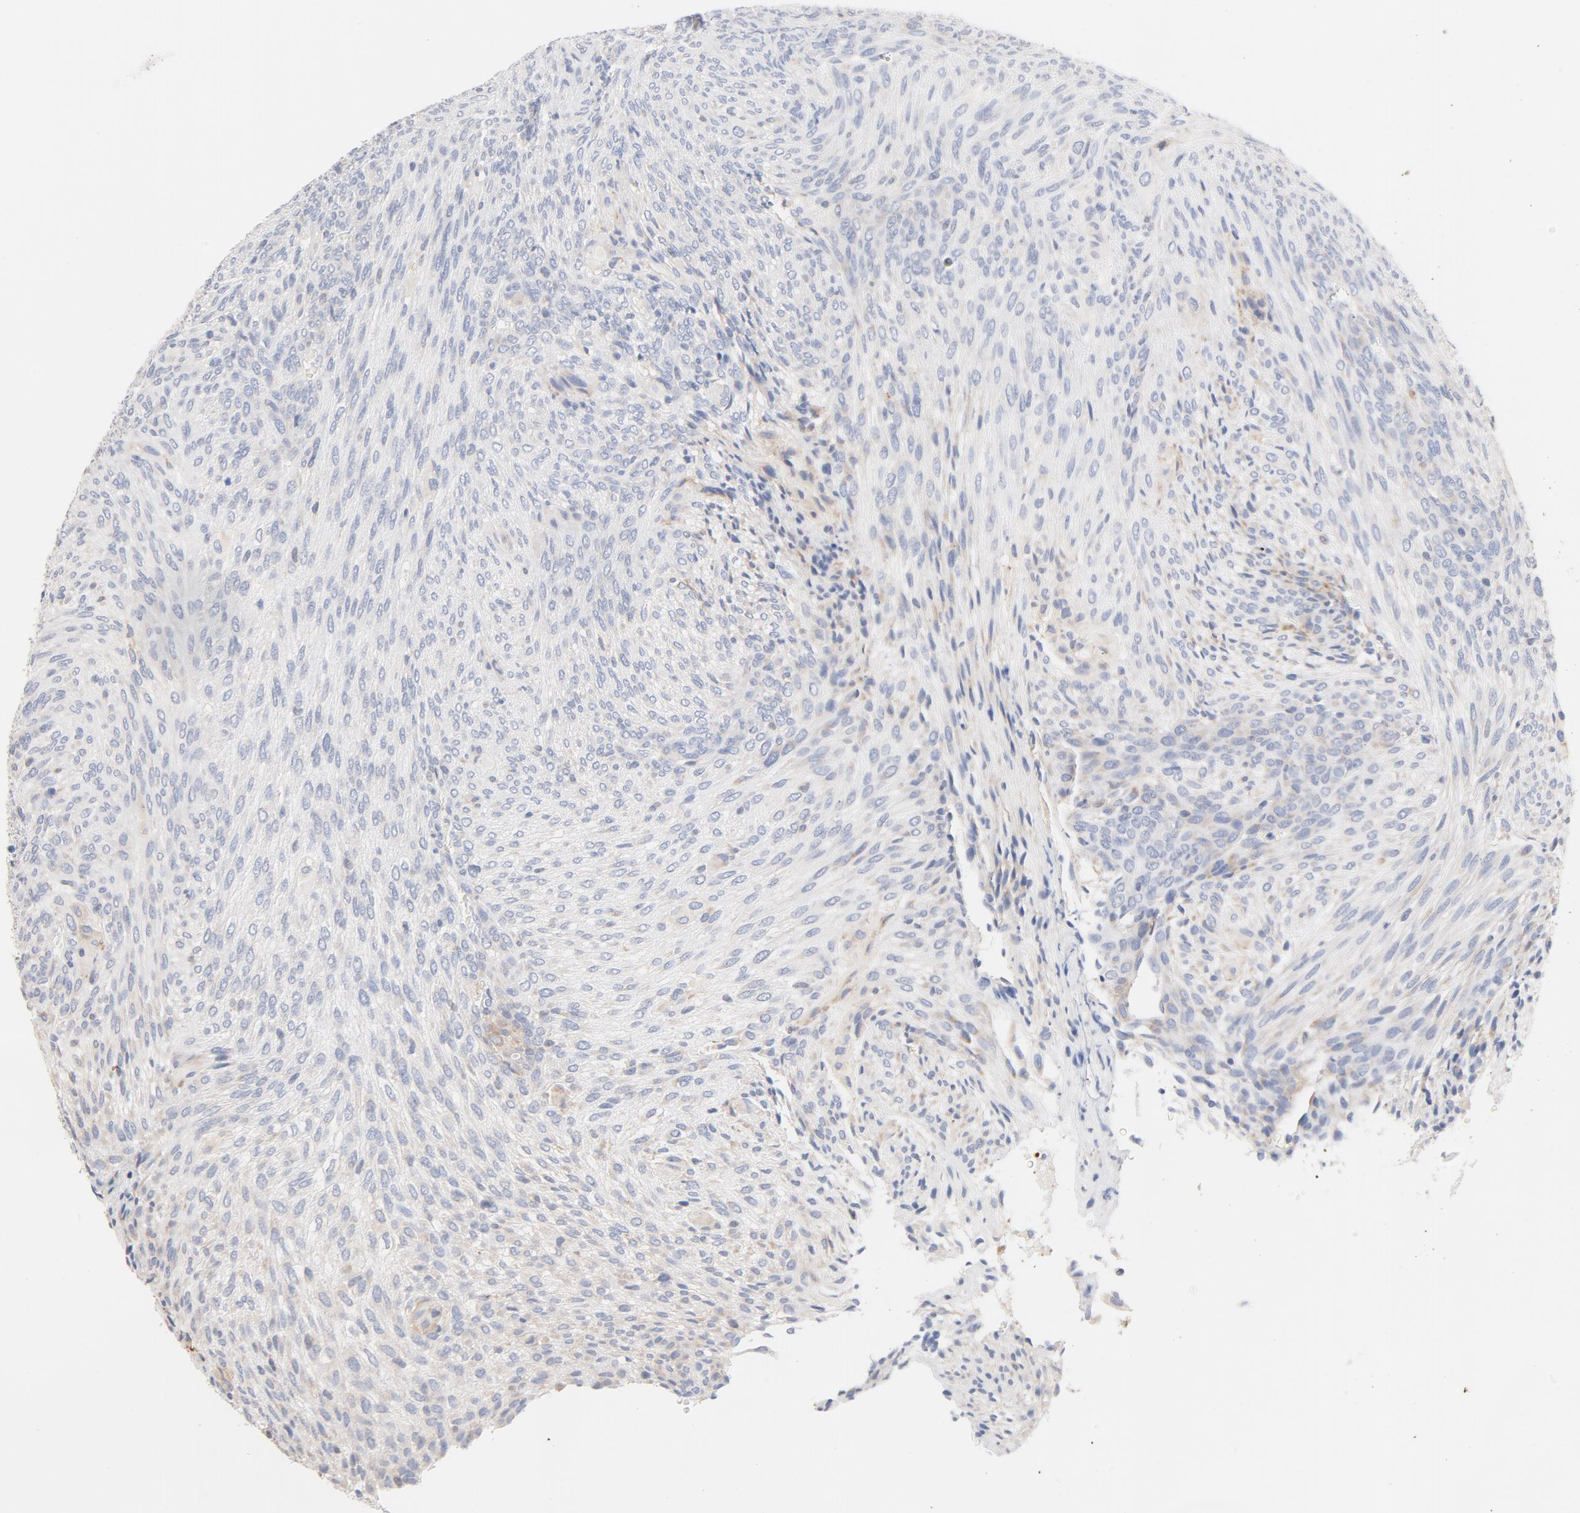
{"staining": {"intensity": "weak", "quantity": "<25%", "location": "cytoplasmic/membranous"}, "tissue": "glioma", "cell_type": "Tumor cells", "image_type": "cancer", "snomed": [{"axis": "morphology", "description": "Glioma, malignant, High grade"}, {"axis": "topography", "description": "Cerebral cortex"}], "caption": "Micrograph shows no significant protein staining in tumor cells of malignant glioma (high-grade).", "gene": "TLR4", "patient": {"sex": "female", "age": 55}}